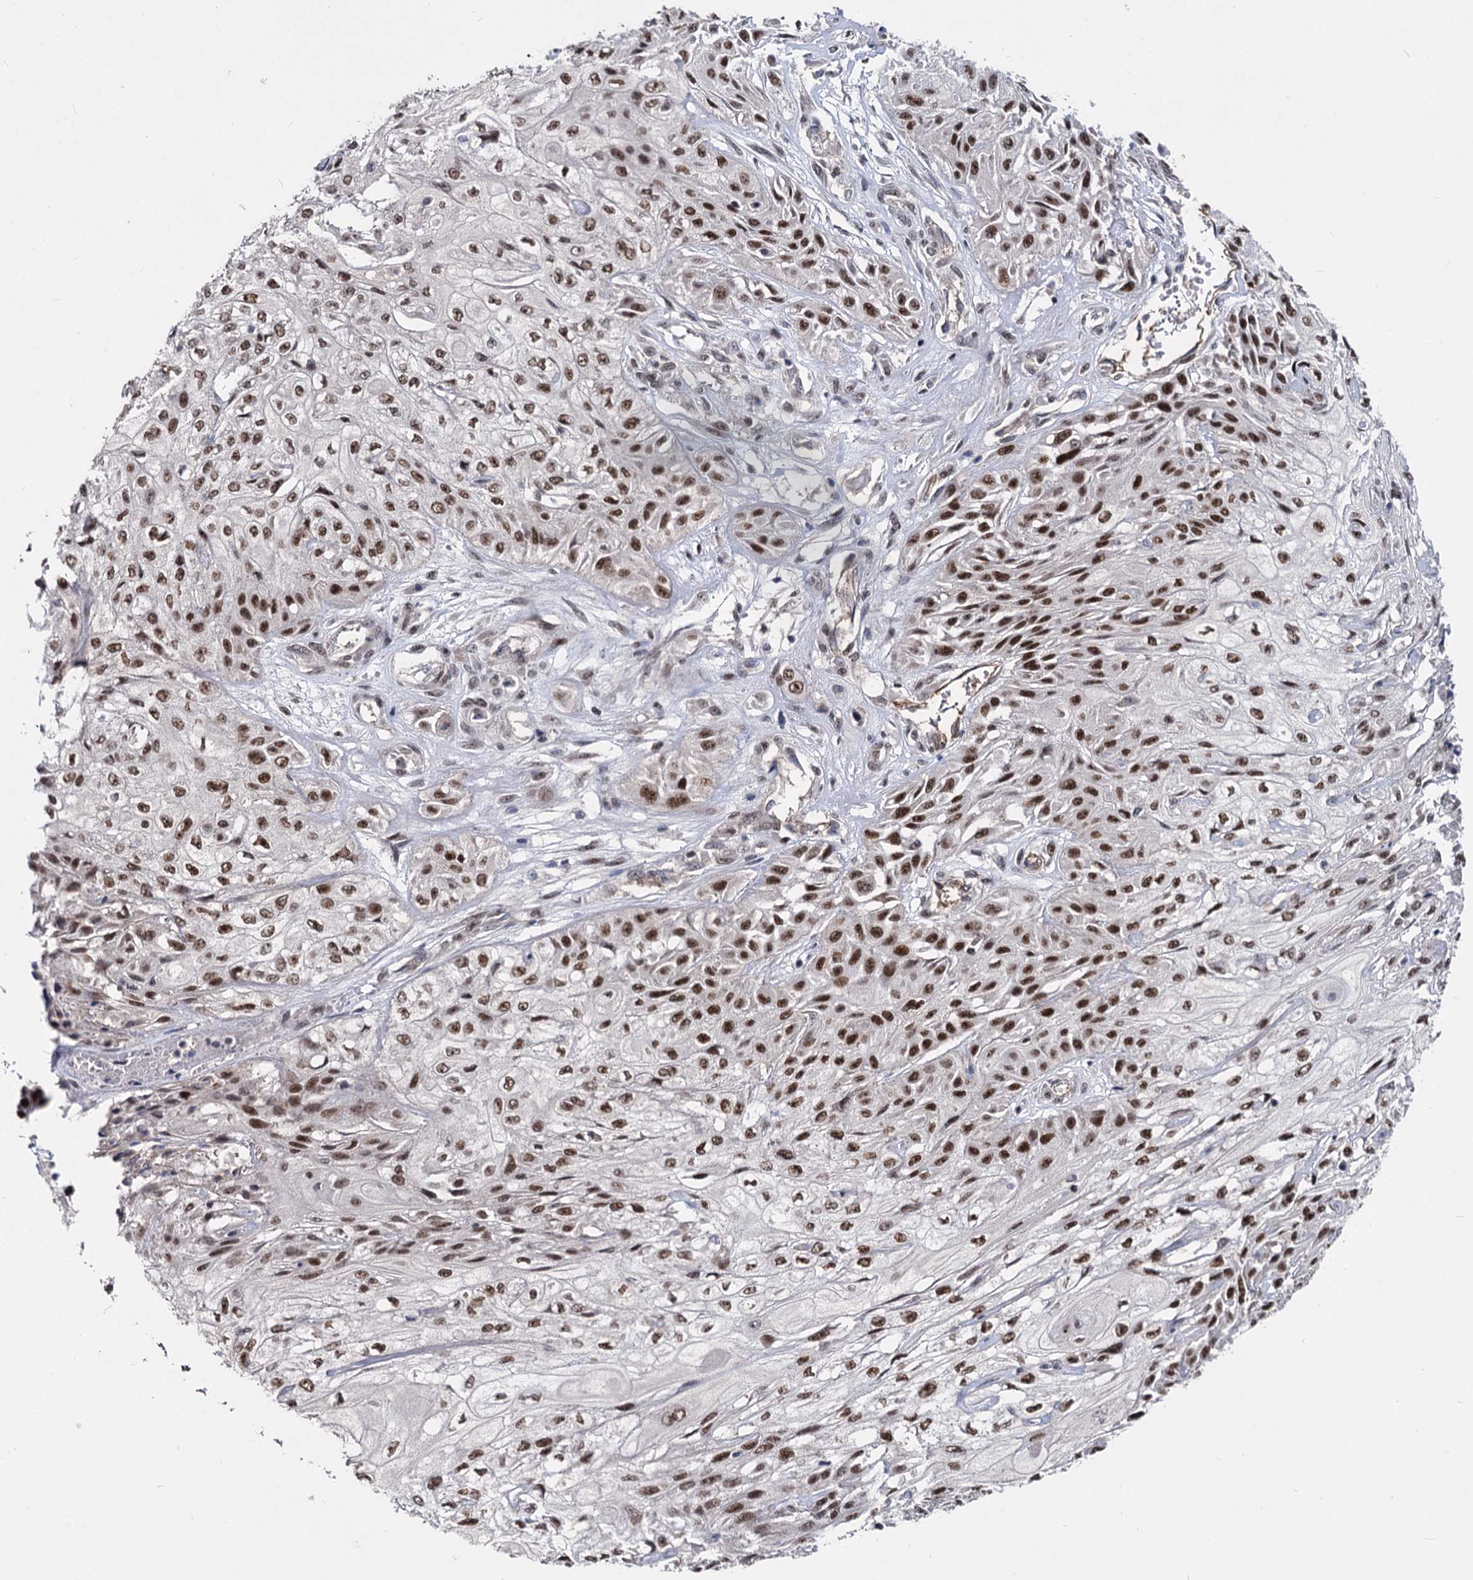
{"staining": {"intensity": "strong", "quantity": ">75%", "location": "nuclear"}, "tissue": "skin cancer", "cell_type": "Tumor cells", "image_type": "cancer", "snomed": [{"axis": "morphology", "description": "Squamous cell carcinoma, NOS"}, {"axis": "morphology", "description": "Squamous cell carcinoma, metastatic, NOS"}, {"axis": "topography", "description": "Skin"}, {"axis": "topography", "description": "Lymph node"}], "caption": "Metastatic squamous cell carcinoma (skin) stained with a protein marker exhibits strong staining in tumor cells.", "gene": "GALNT11", "patient": {"sex": "male", "age": 75}}